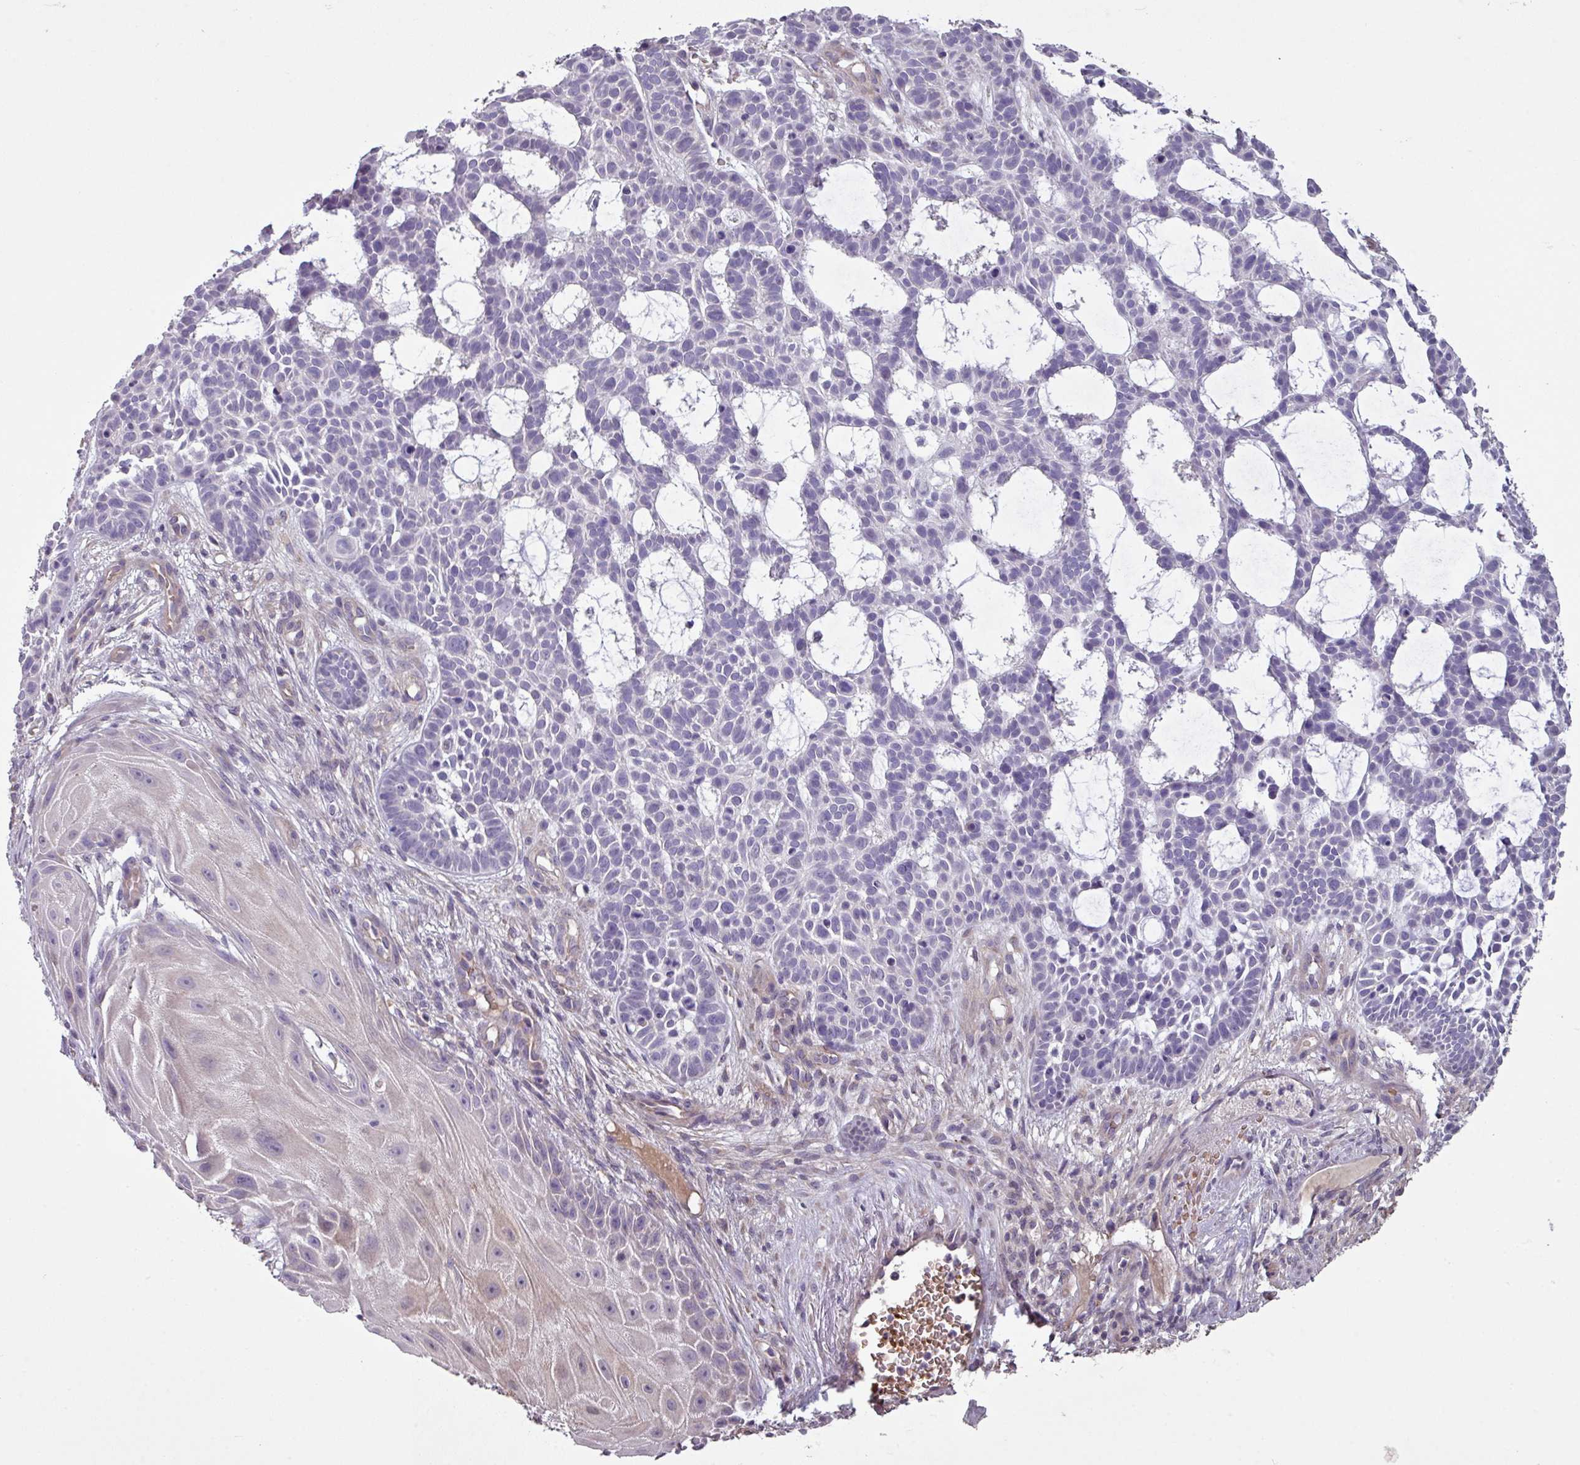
{"staining": {"intensity": "negative", "quantity": "none", "location": "none"}, "tissue": "skin cancer", "cell_type": "Tumor cells", "image_type": "cancer", "snomed": [{"axis": "morphology", "description": "Basal cell carcinoma"}, {"axis": "topography", "description": "Skin"}], "caption": "IHC image of skin cancer (basal cell carcinoma) stained for a protein (brown), which exhibits no expression in tumor cells.", "gene": "NHSL2", "patient": {"sex": "male", "age": 89}}